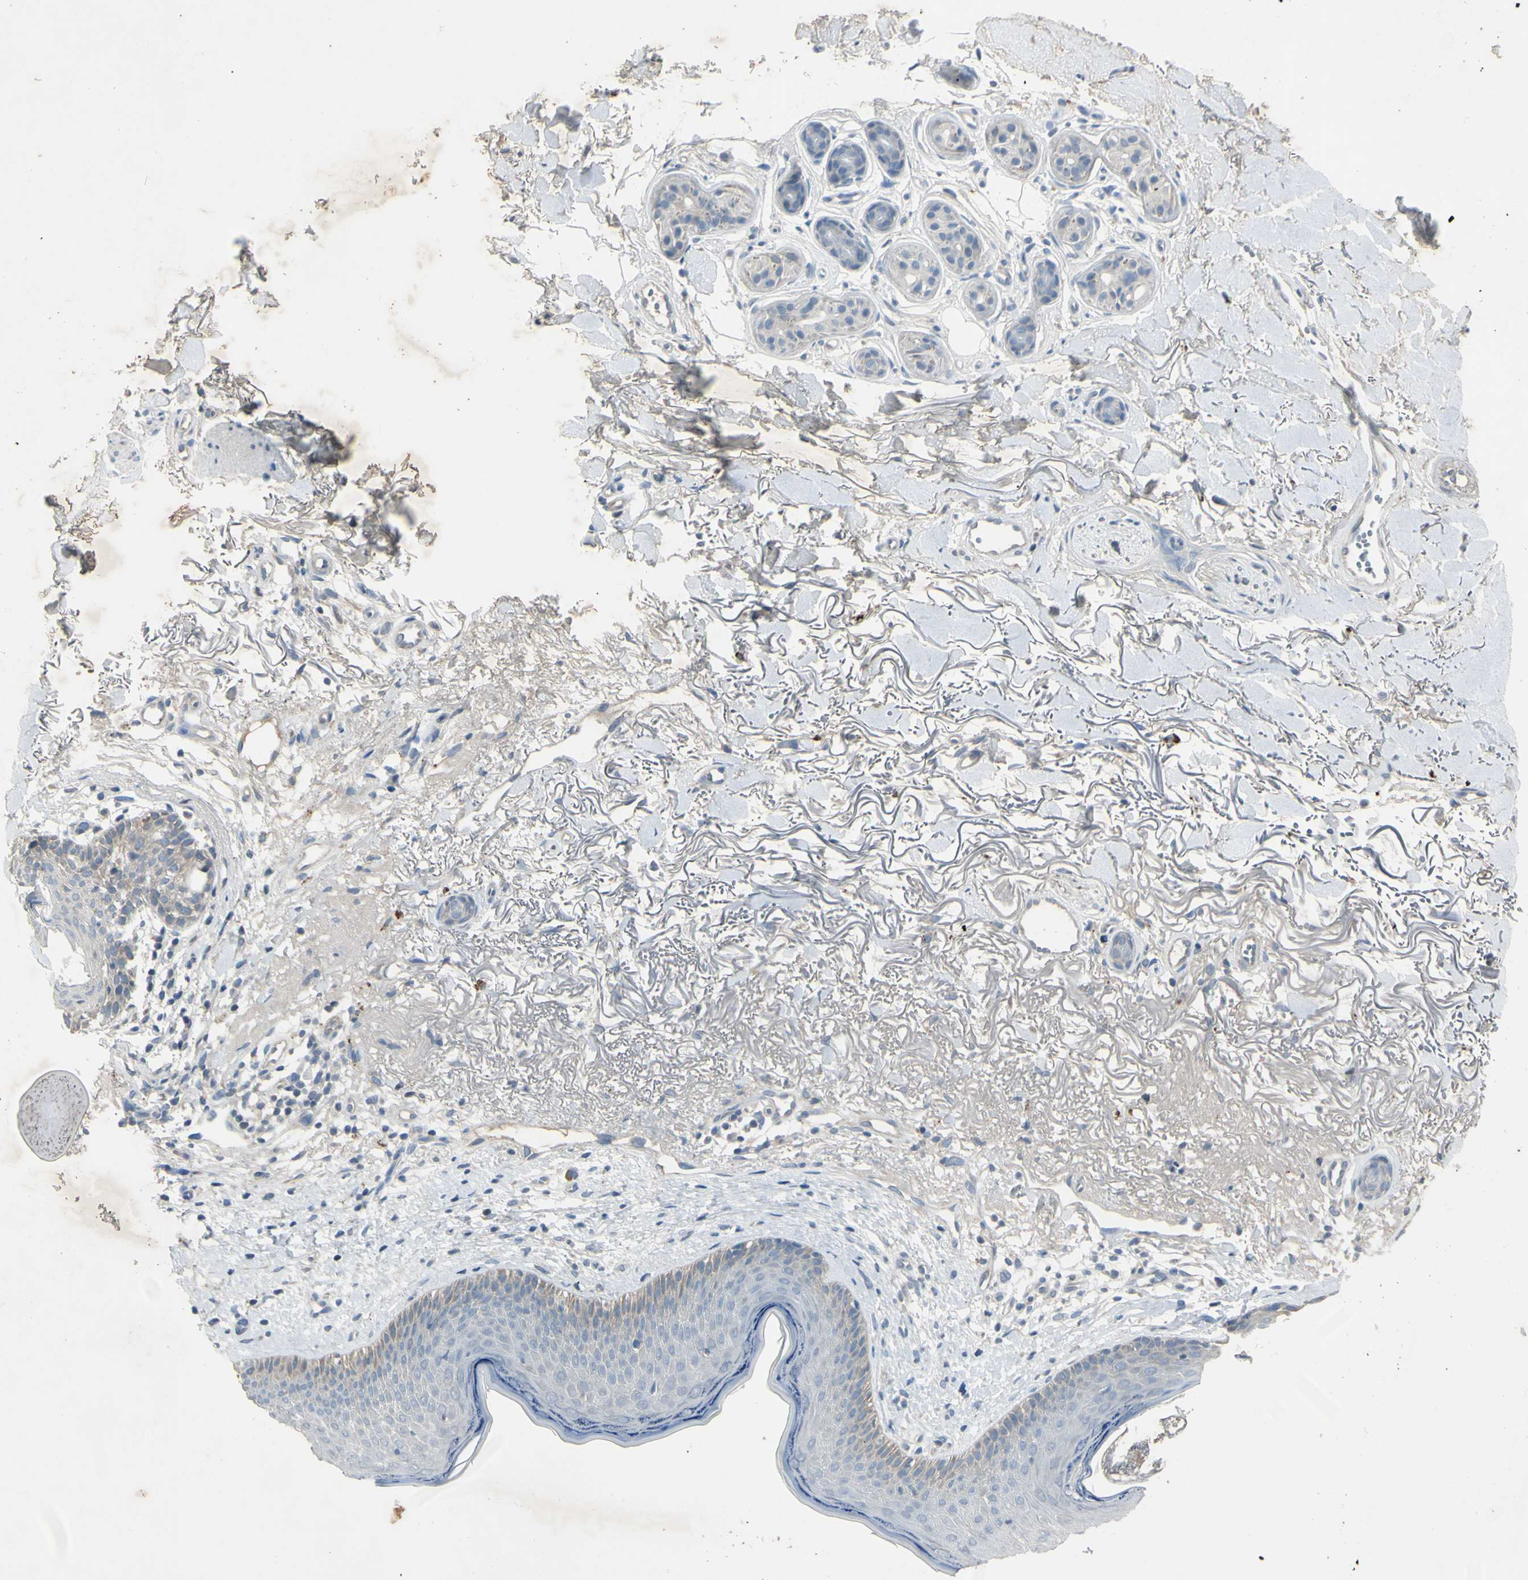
{"staining": {"intensity": "negative", "quantity": "none", "location": "none"}, "tissue": "skin cancer", "cell_type": "Tumor cells", "image_type": "cancer", "snomed": [{"axis": "morphology", "description": "Normal tissue, NOS"}, {"axis": "morphology", "description": "Basal cell carcinoma"}, {"axis": "topography", "description": "Skin"}], "caption": "Immunohistochemistry (IHC) micrograph of neoplastic tissue: skin cancer stained with DAB demonstrates no significant protein expression in tumor cells. (DAB (3,3'-diaminobenzidine) immunohistochemistry, high magnification).", "gene": "AATK", "patient": {"sex": "female", "age": 70}}